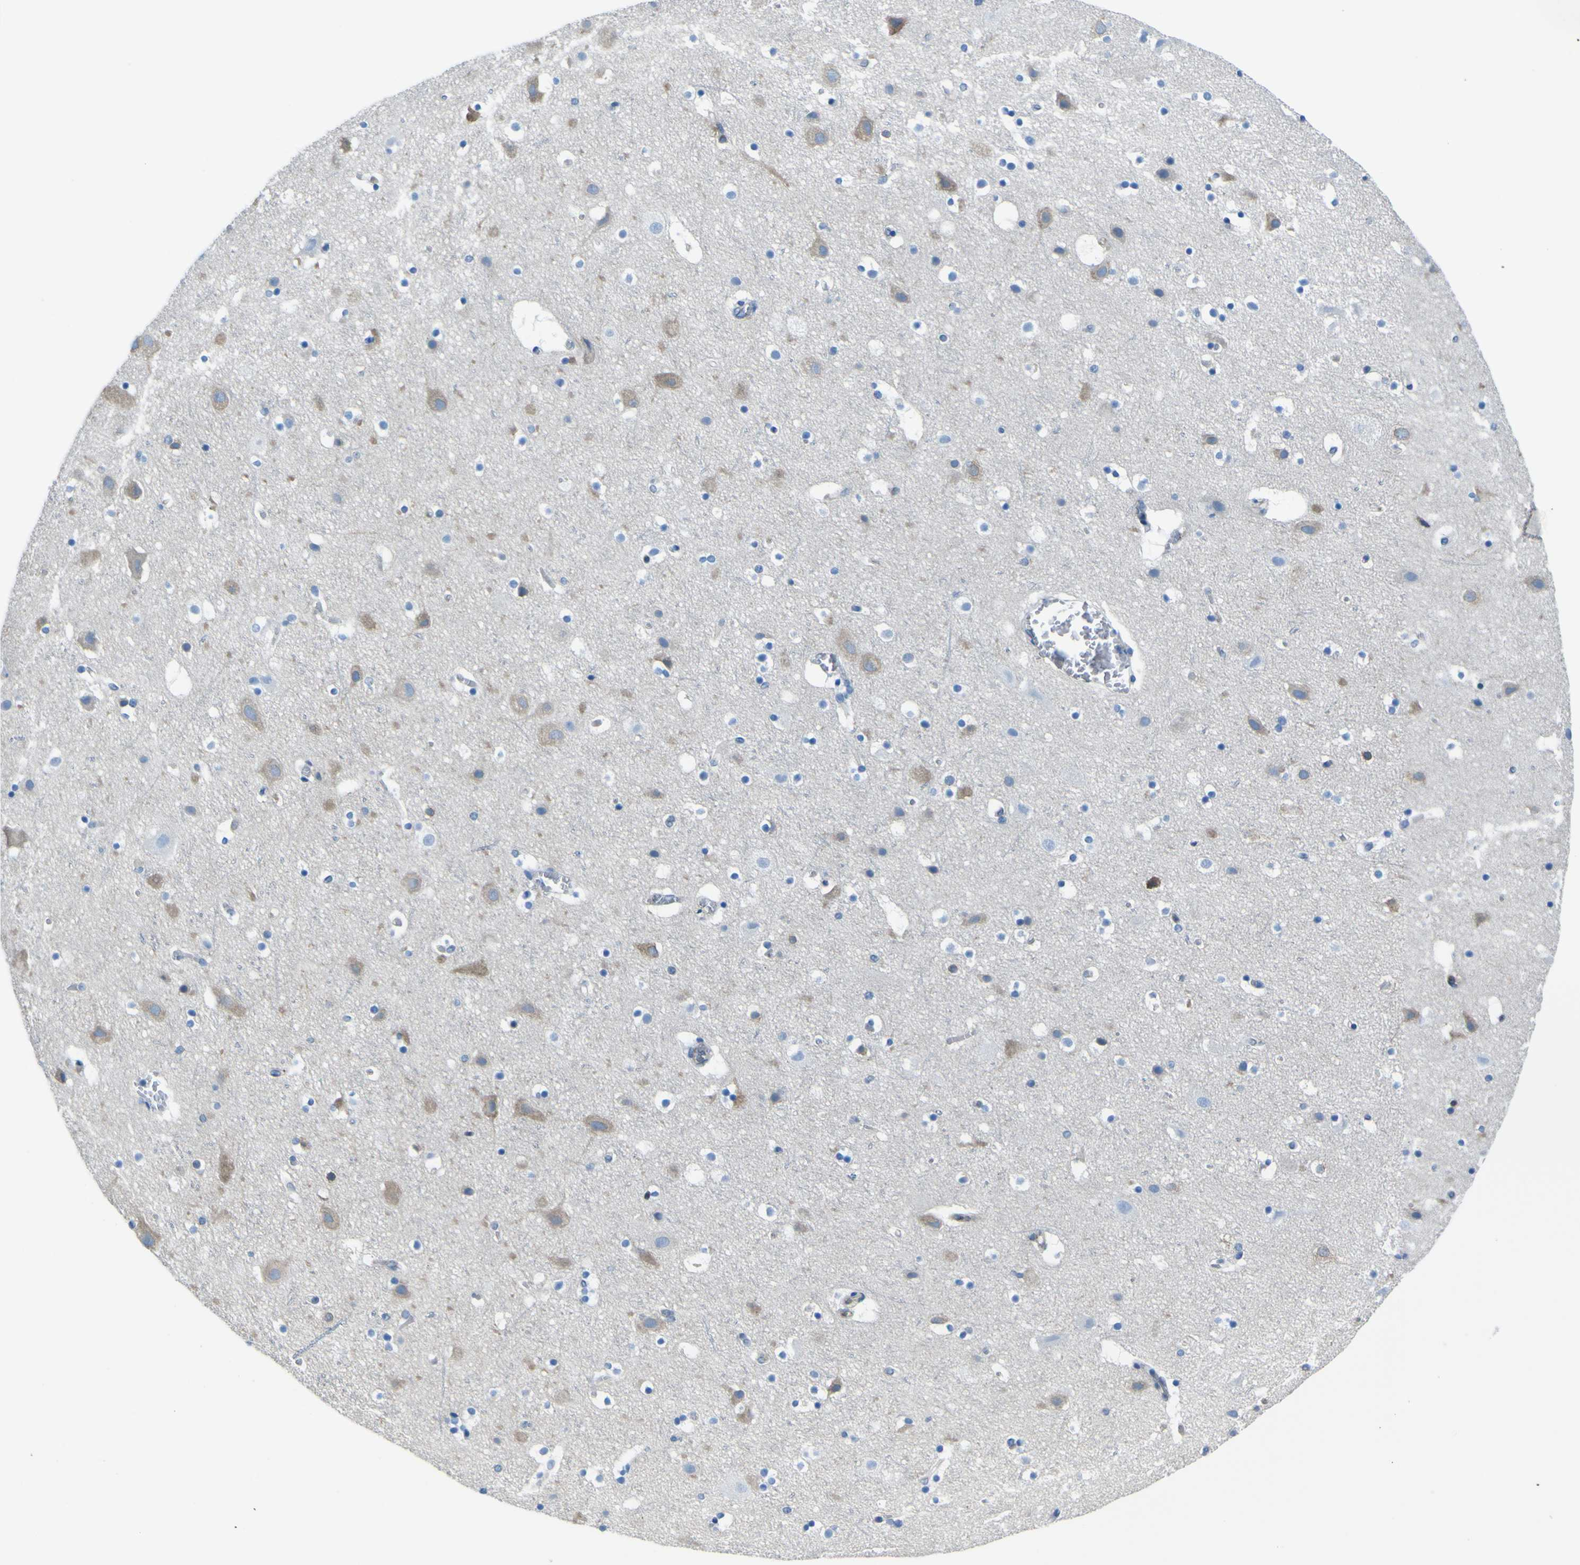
{"staining": {"intensity": "weak", "quantity": "<25%", "location": "cytoplasmic/membranous"}, "tissue": "cerebral cortex", "cell_type": "Endothelial cells", "image_type": "normal", "snomed": [{"axis": "morphology", "description": "Normal tissue, NOS"}, {"axis": "topography", "description": "Cerebral cortex"}], "caption": "An immunohistochemistry micrograph of unremarkable cerebral cortex is shown. There is no staining in endothelial cells of cerebral cortex.", "gene": "STIM1", "patient": {"sex": "male", "age": 45}}